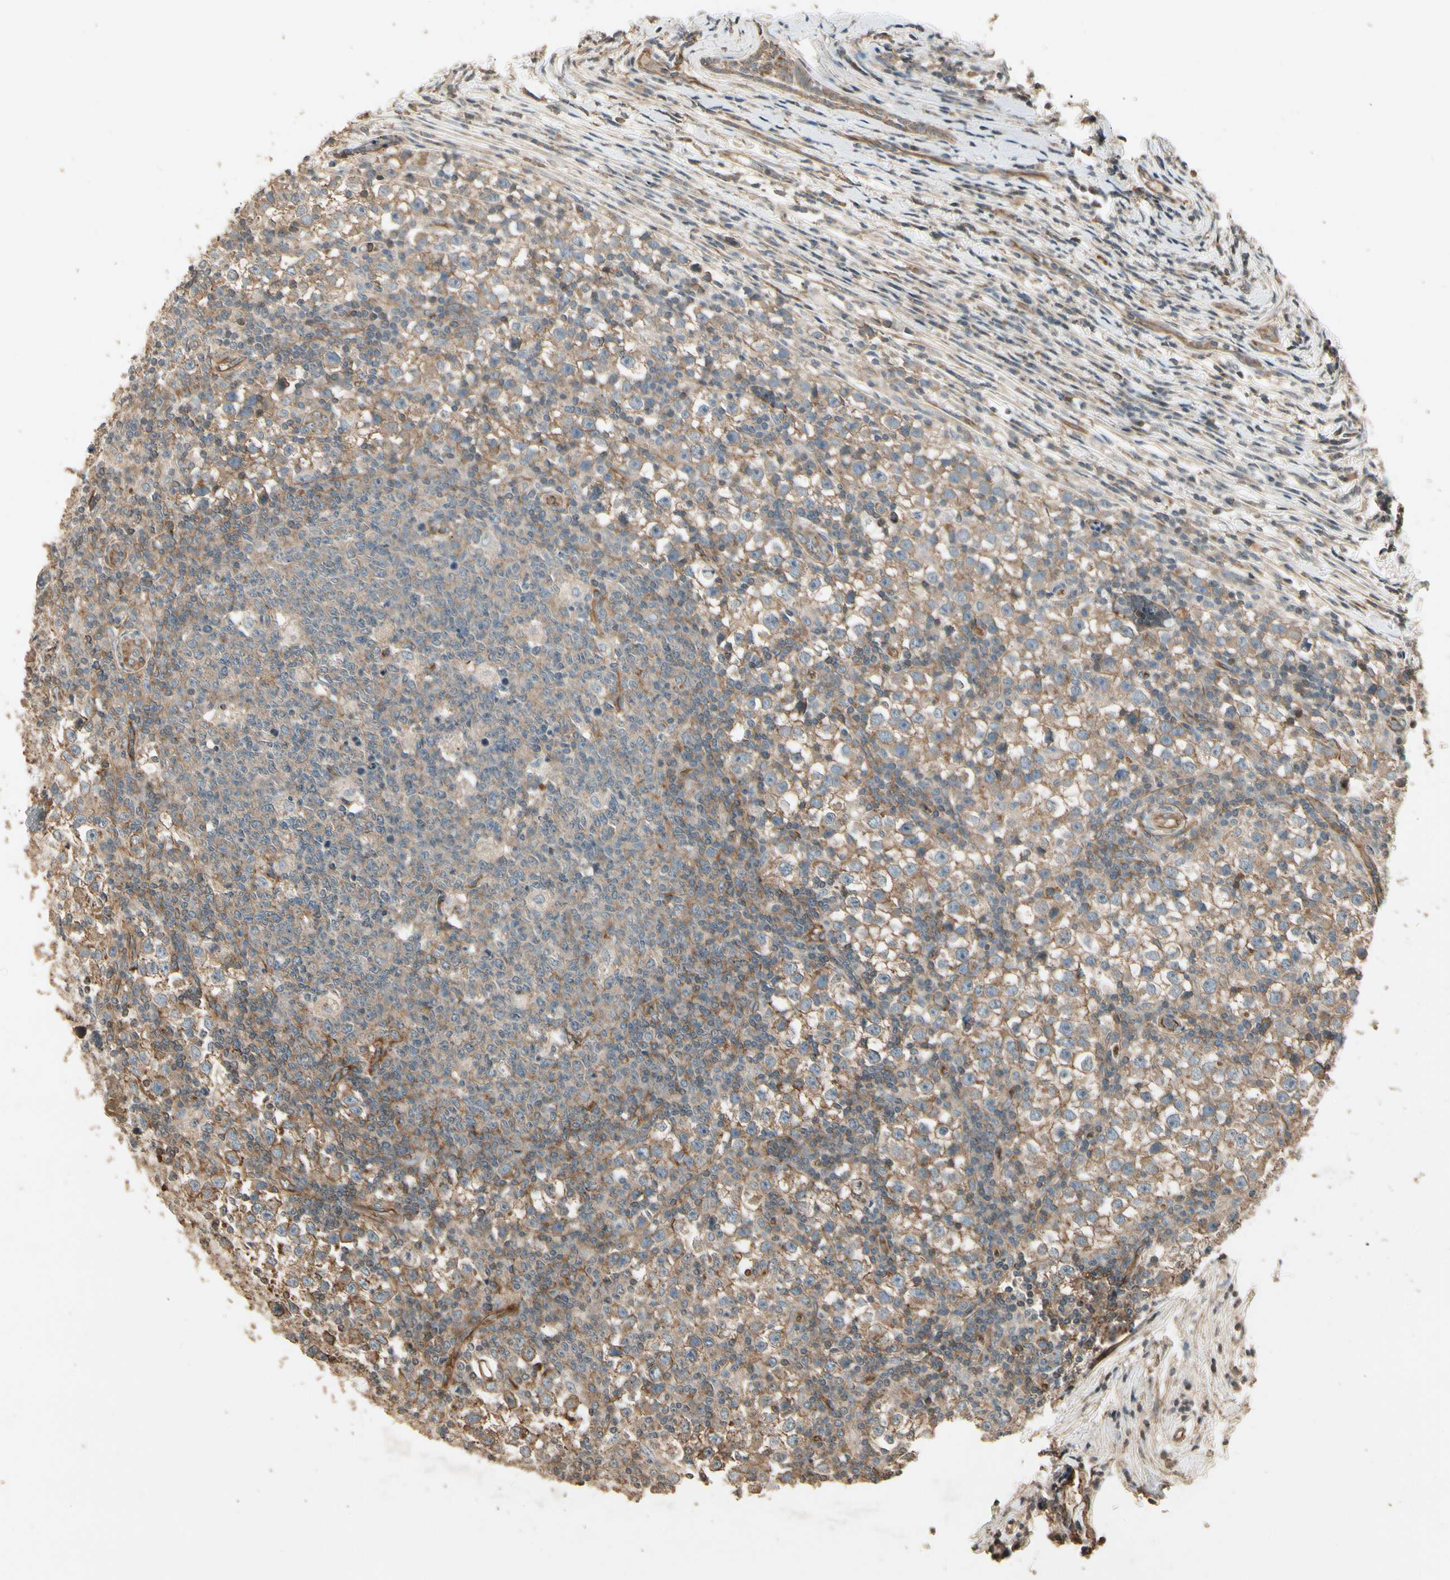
{"staining": {"intensity": "moderate", "quantity": ">75%", "location": "cytoplasmic/membranous"}, "tissue": "testis cancer", "cell_type": "Tumor cells", "image_type": "cancer", "snomed": [{"axis": "morphology", "description": "Seminoma, NOS"}, {"axis": "topography", "description": "Testis"}], "caption": "Immunohistochemistry photomicrograph of testis cancer (seminoma) stained for a protein (brown), which demonstrates medium levels of moderate cytoplasmic/membranous staining in approximately >75% of tumor cells.", "gene": "RNF180", "patient": {"sex": "male", "age": 65}}